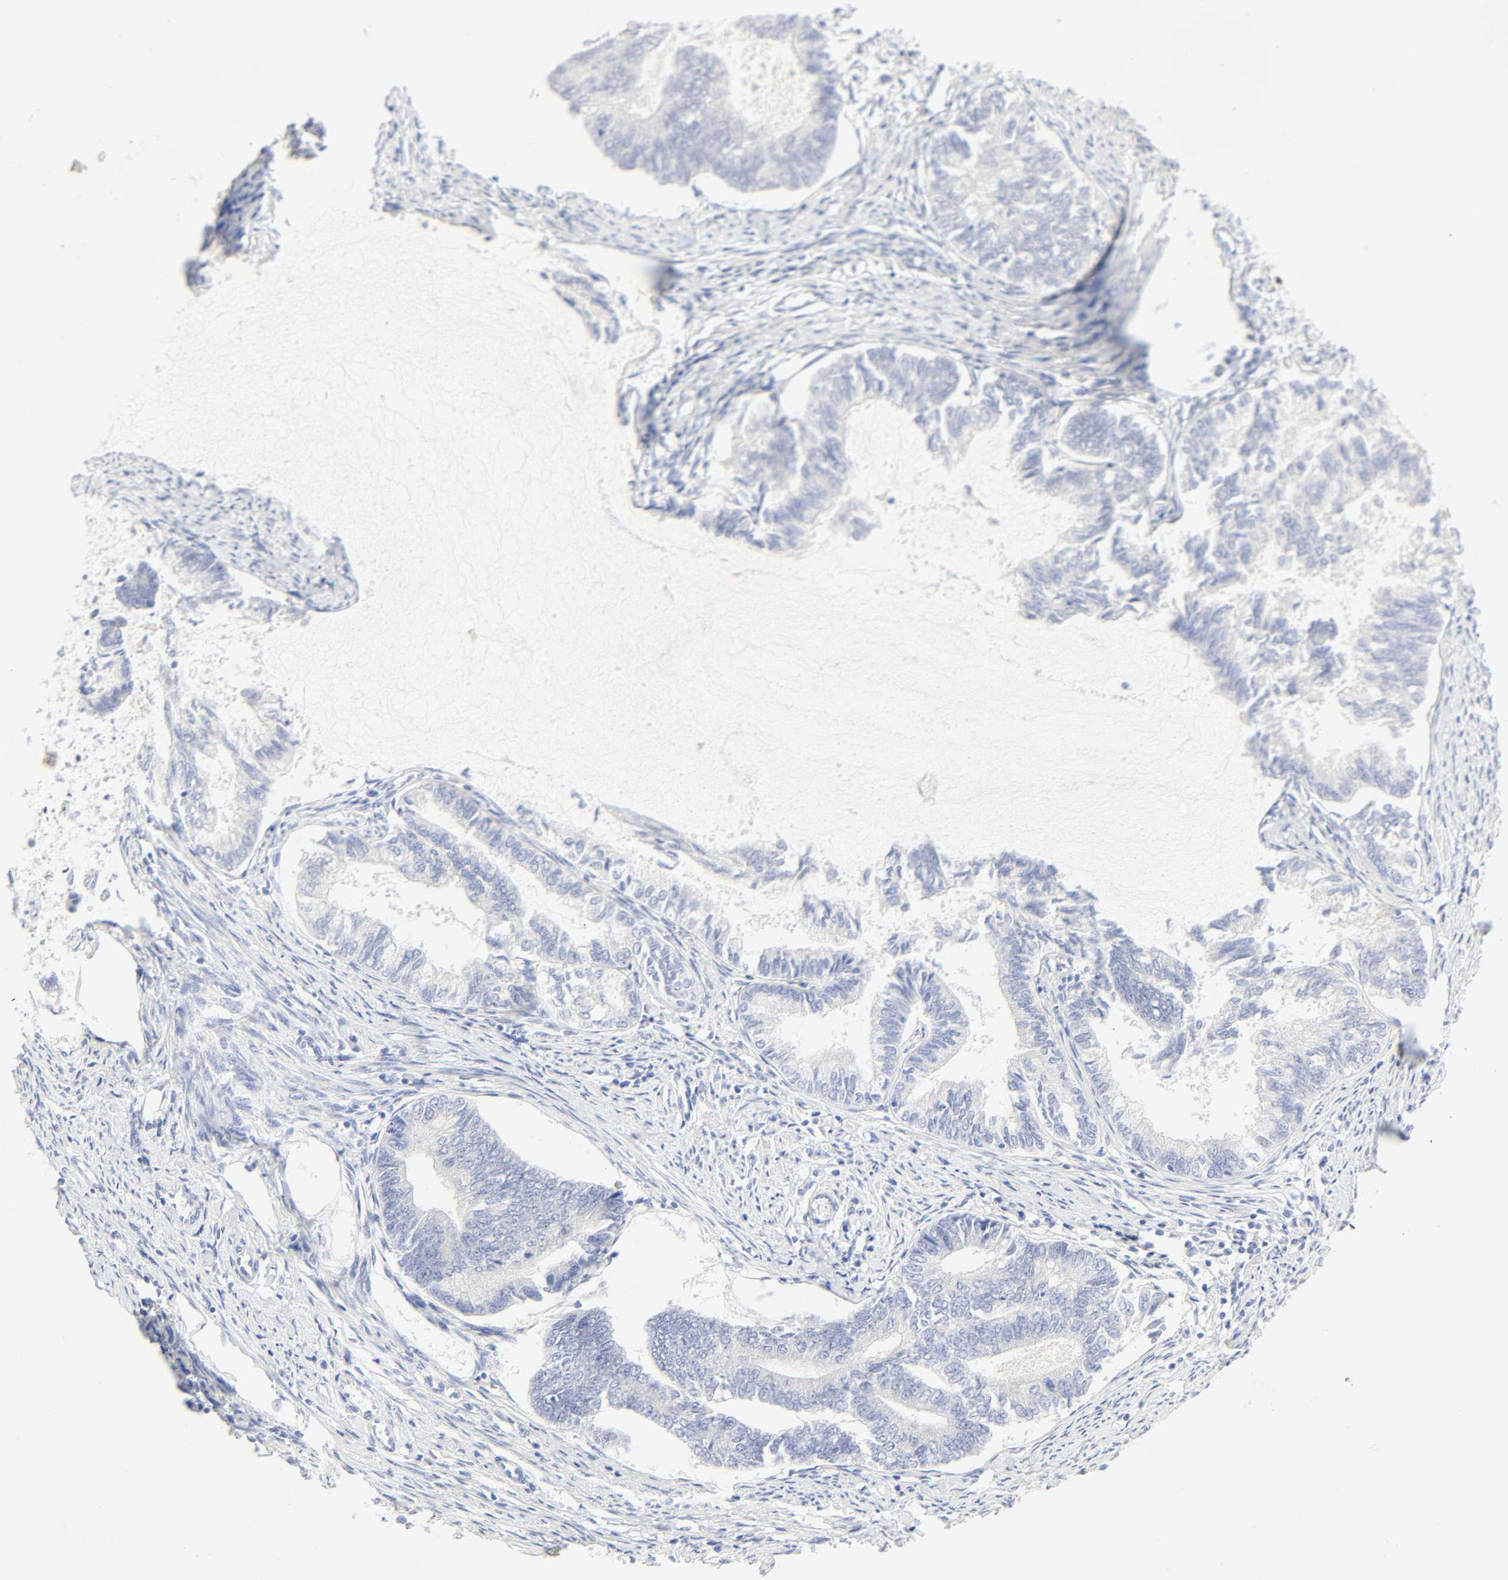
{"staining": {"intensity": "negative", "quantity": "none", "location": "none"}, "tissue": "endometrial cancer", "cell_type": "Tumor cells", "image_type": "cancer", "snomed": [{"axis": "morphology", "description": "Adenocarcinoma, NOS"}, {"axis": "topography", "description": "Endometrium"}], "caption": "IHC photomicrograph of endometrial cancer (adenocarcinoma) stained for a protein (brown), which demonstrates no expression in tumor cells. (DAB (3,3'-diaminobenzidine) IHC, high magnification).", "gene": "SLCO1B3", "patient": {"sex": "female", "age": 86}}